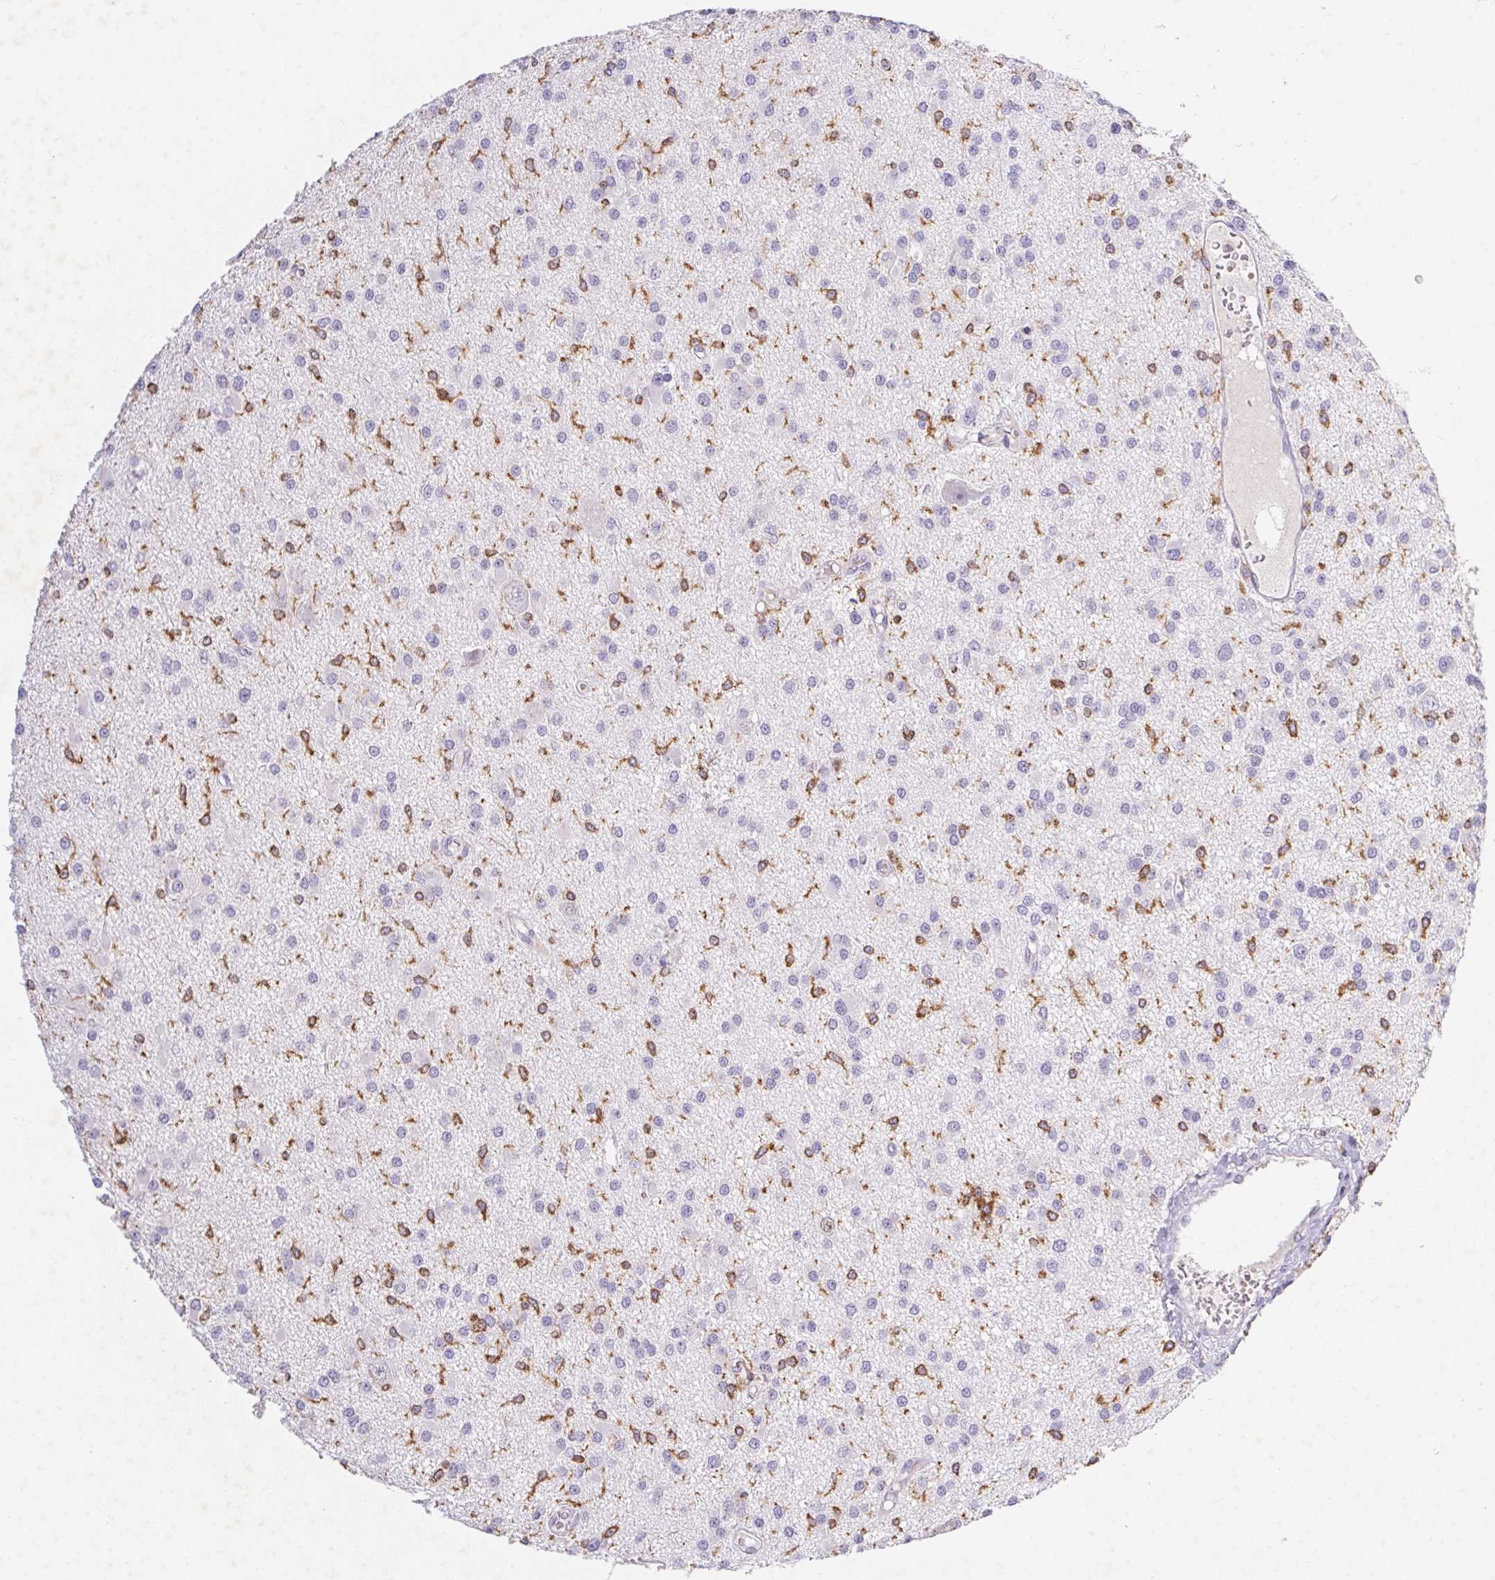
{"staining": {"intensity": "weak", "quantity": "<25%", "location": "cytoplasmic/membranous"}, "tissue": "glioma", "cell_type": "Tumor cells", "image_type": "cancer", "snomed": [{"axis": "morphology", "description": "Glioma, malignant, High grade"}, {"axis": "topography", "description": "Brain"}], "caption": "Immunohistochemical staining of malignant glioma (high-grade) reveals no significant expression in tumor cells.", "gene": "APBB1IP", "patient": {"sex": "male", "age": 54}}